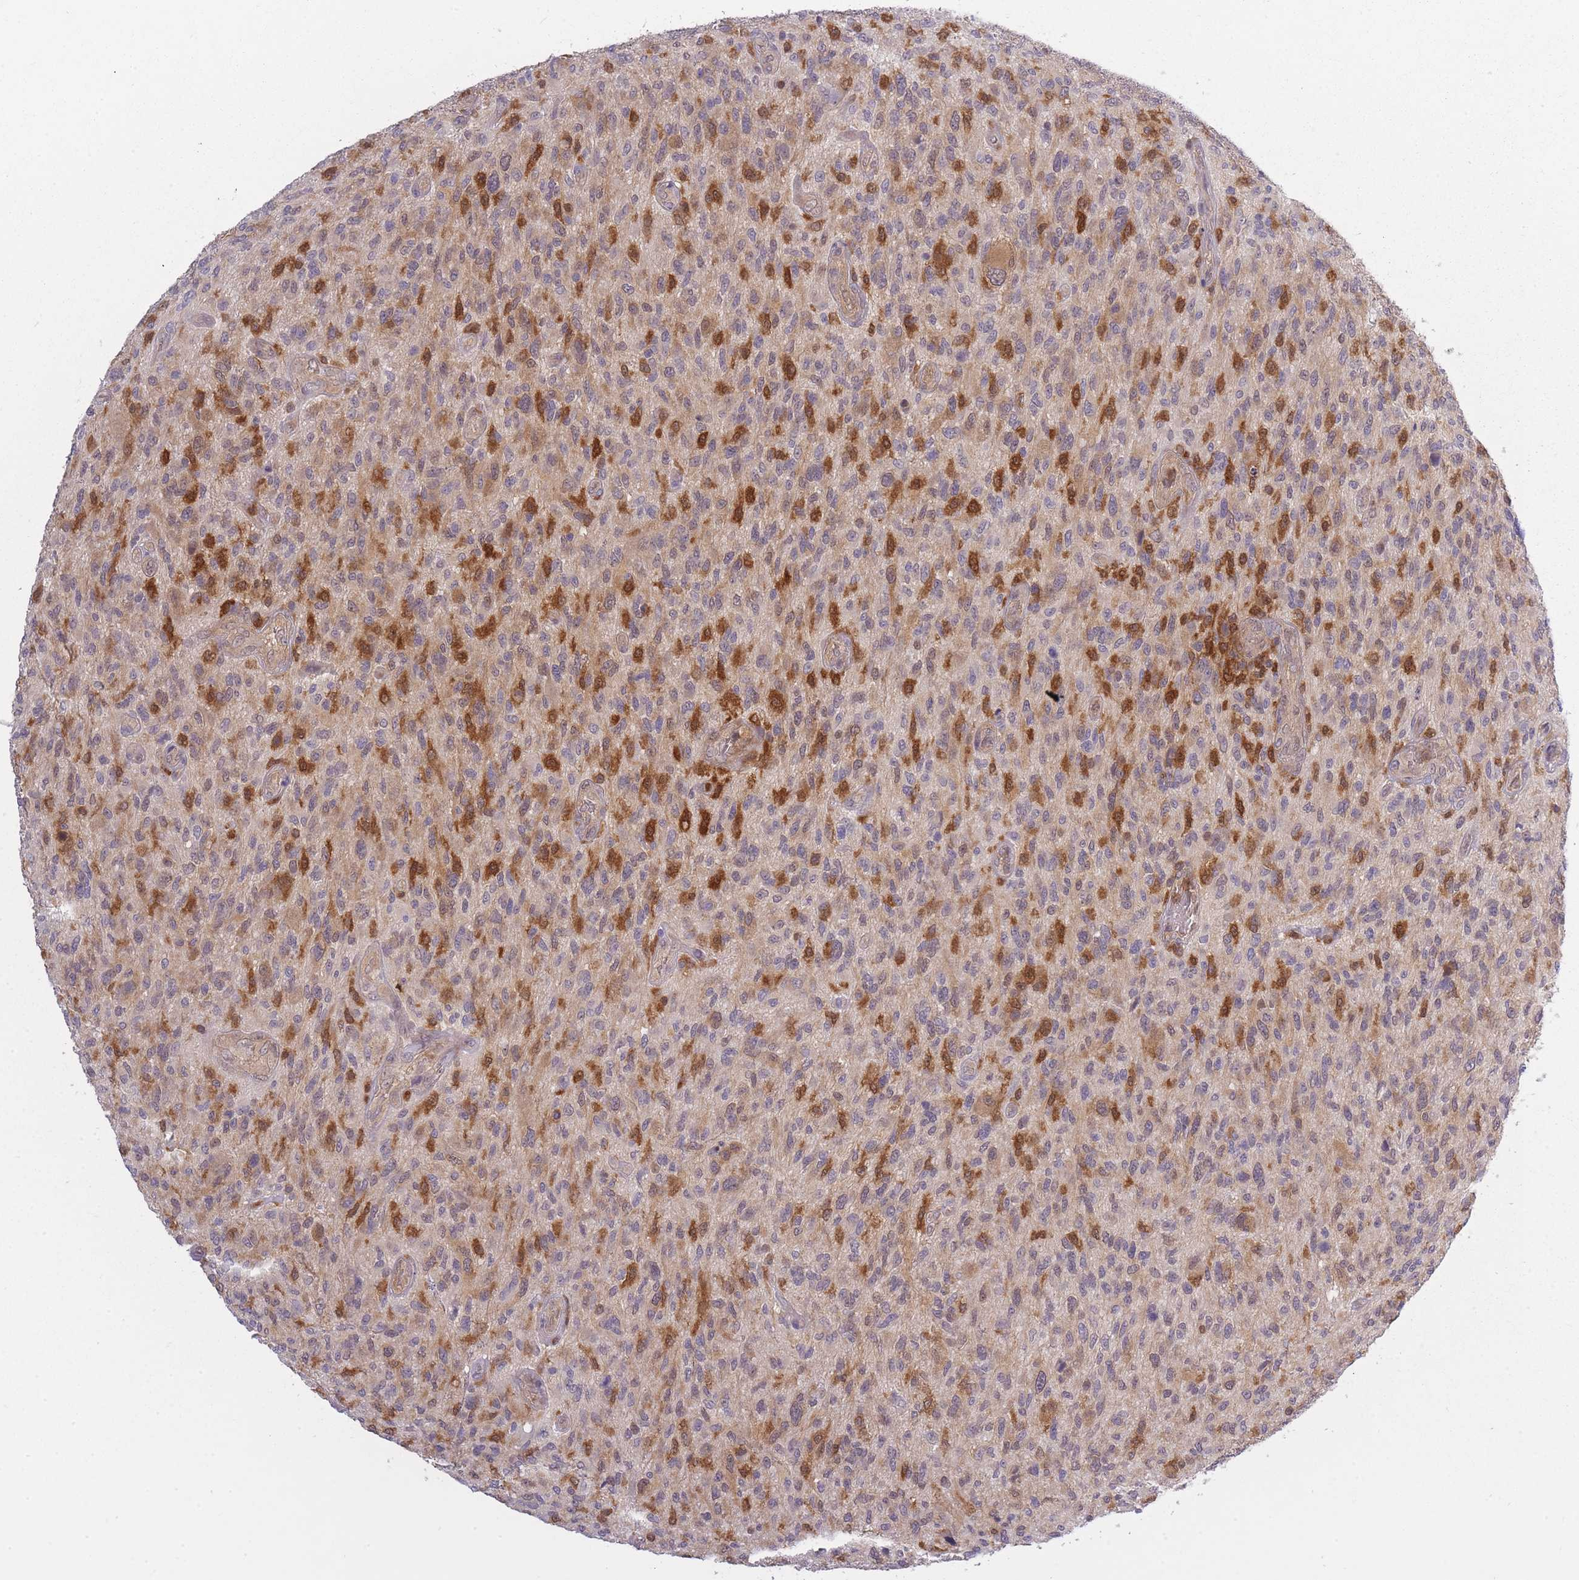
{"staining": {"intensity": "strong", "quantity": "25%-75%", "location": "cytoplasmic/membranous,nuclear"}, "tissue": "glioma", "cell_type": "Tumor cells", "image_type": "cancer", "snomed": [{"axis": "morphology", "description": "Glioma, malignant, High grade"}, {"axis": "topography", "description": "Brain"}], "caption": "Human malignant glioma (high-grade) stained with a brown dye reveals strong cytoplasmic/membranous and nuclear positive expression in about 25%-75% of tumor cells.", "gene": "CXorf38", "patient": {"sex": "male", "age": 47}}